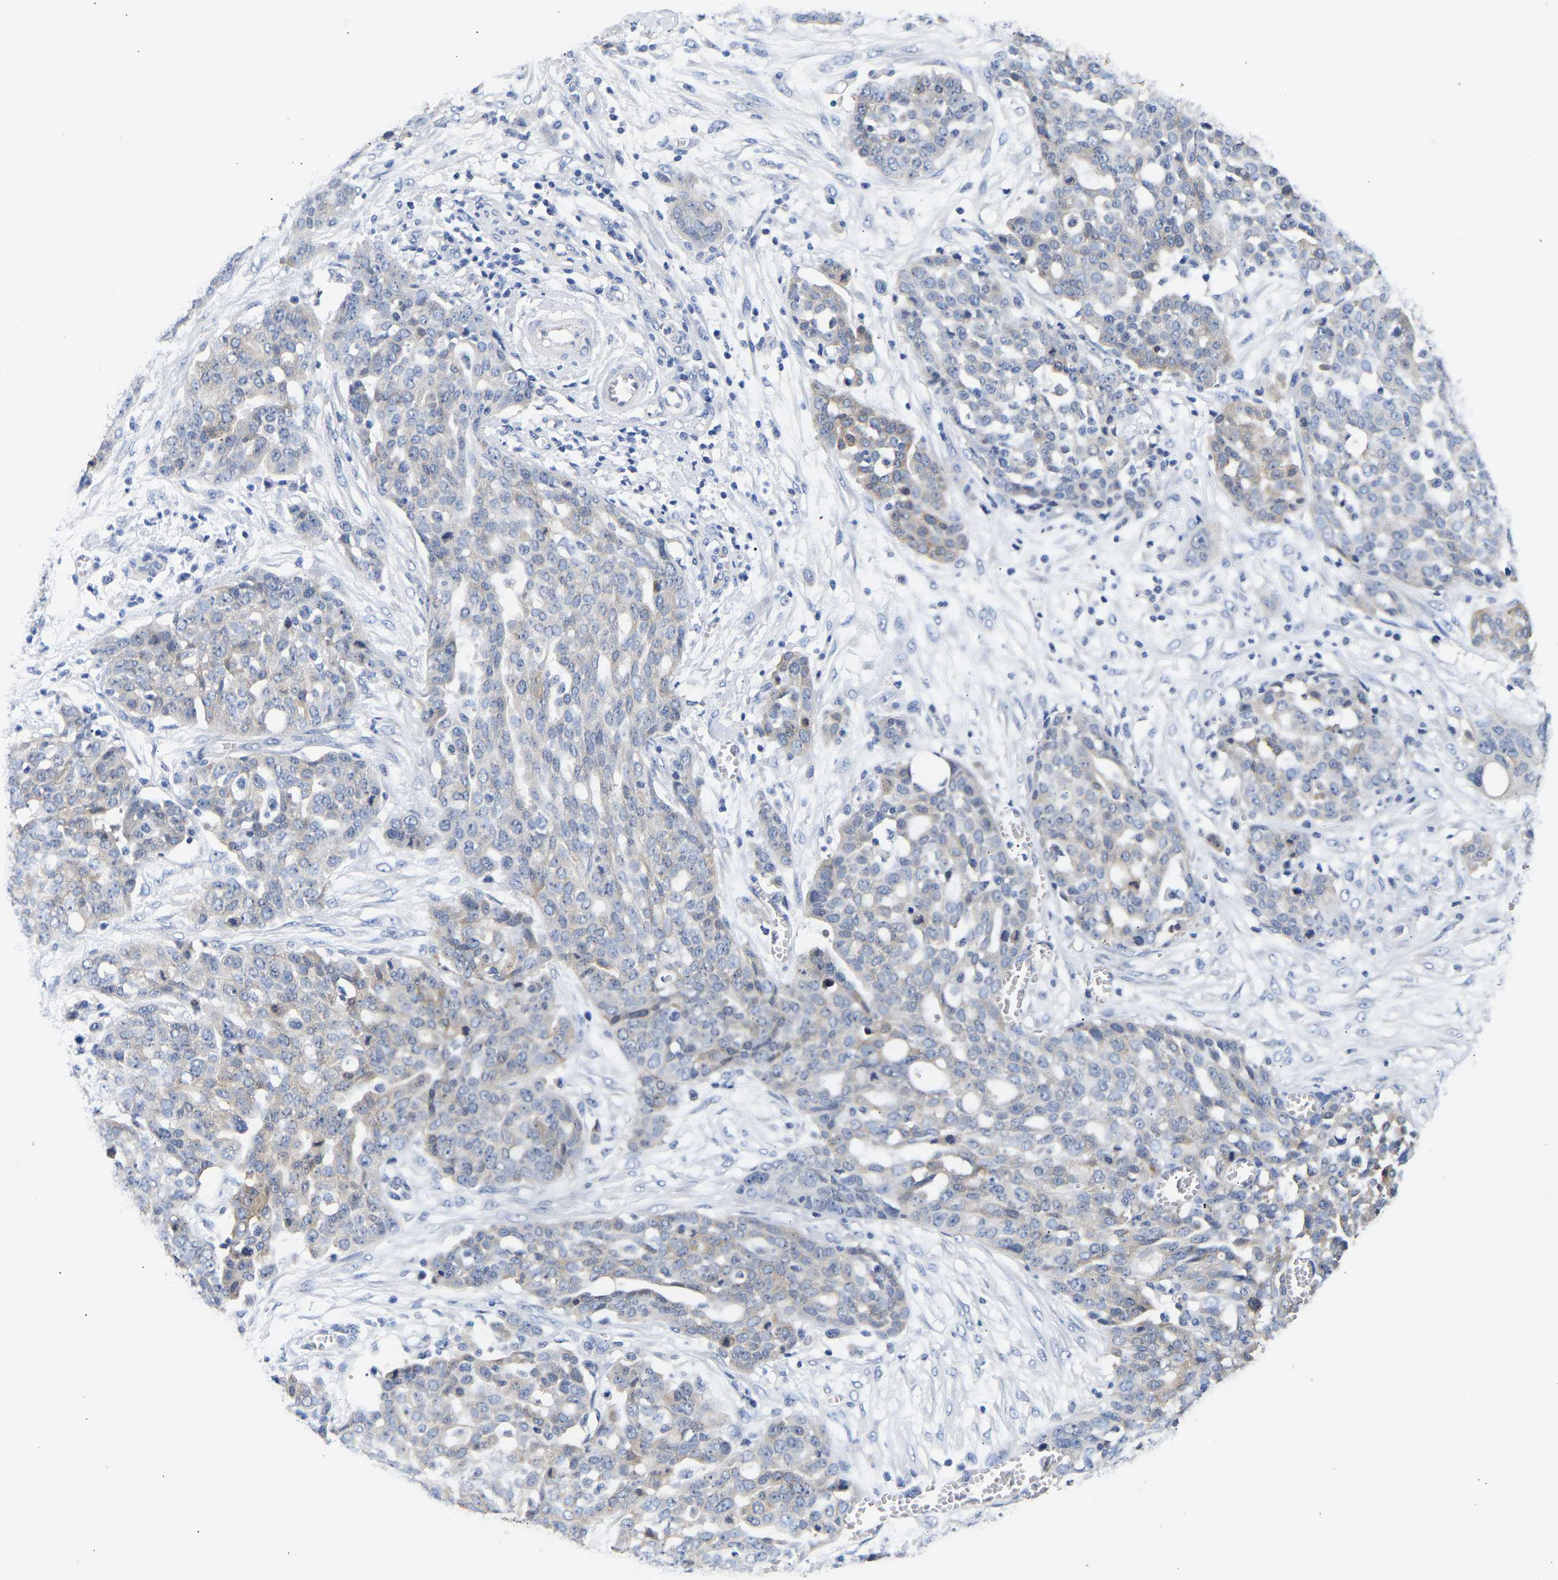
{"staining": {"intensity": "weak", "quantity": "<25%", "location": "cytoplasmic/membranous"}, "tissue": "ovarian cancer", "cell_type": "Tumor cells", "image_type": "cancer", "snomed": [{"axis": "morphology", "description": "Cystadenocarcinoma, serous, NOS"}, {"axis": "topography", "description": "Soft tissue"}, {"axis": "topography", "description": "Ovary"}], "caption": "An image of human ovarian cancer is negative for staining in tumor cells.", "gene": "CCDC6", "patient": {"sex": "female", "age": 57}}